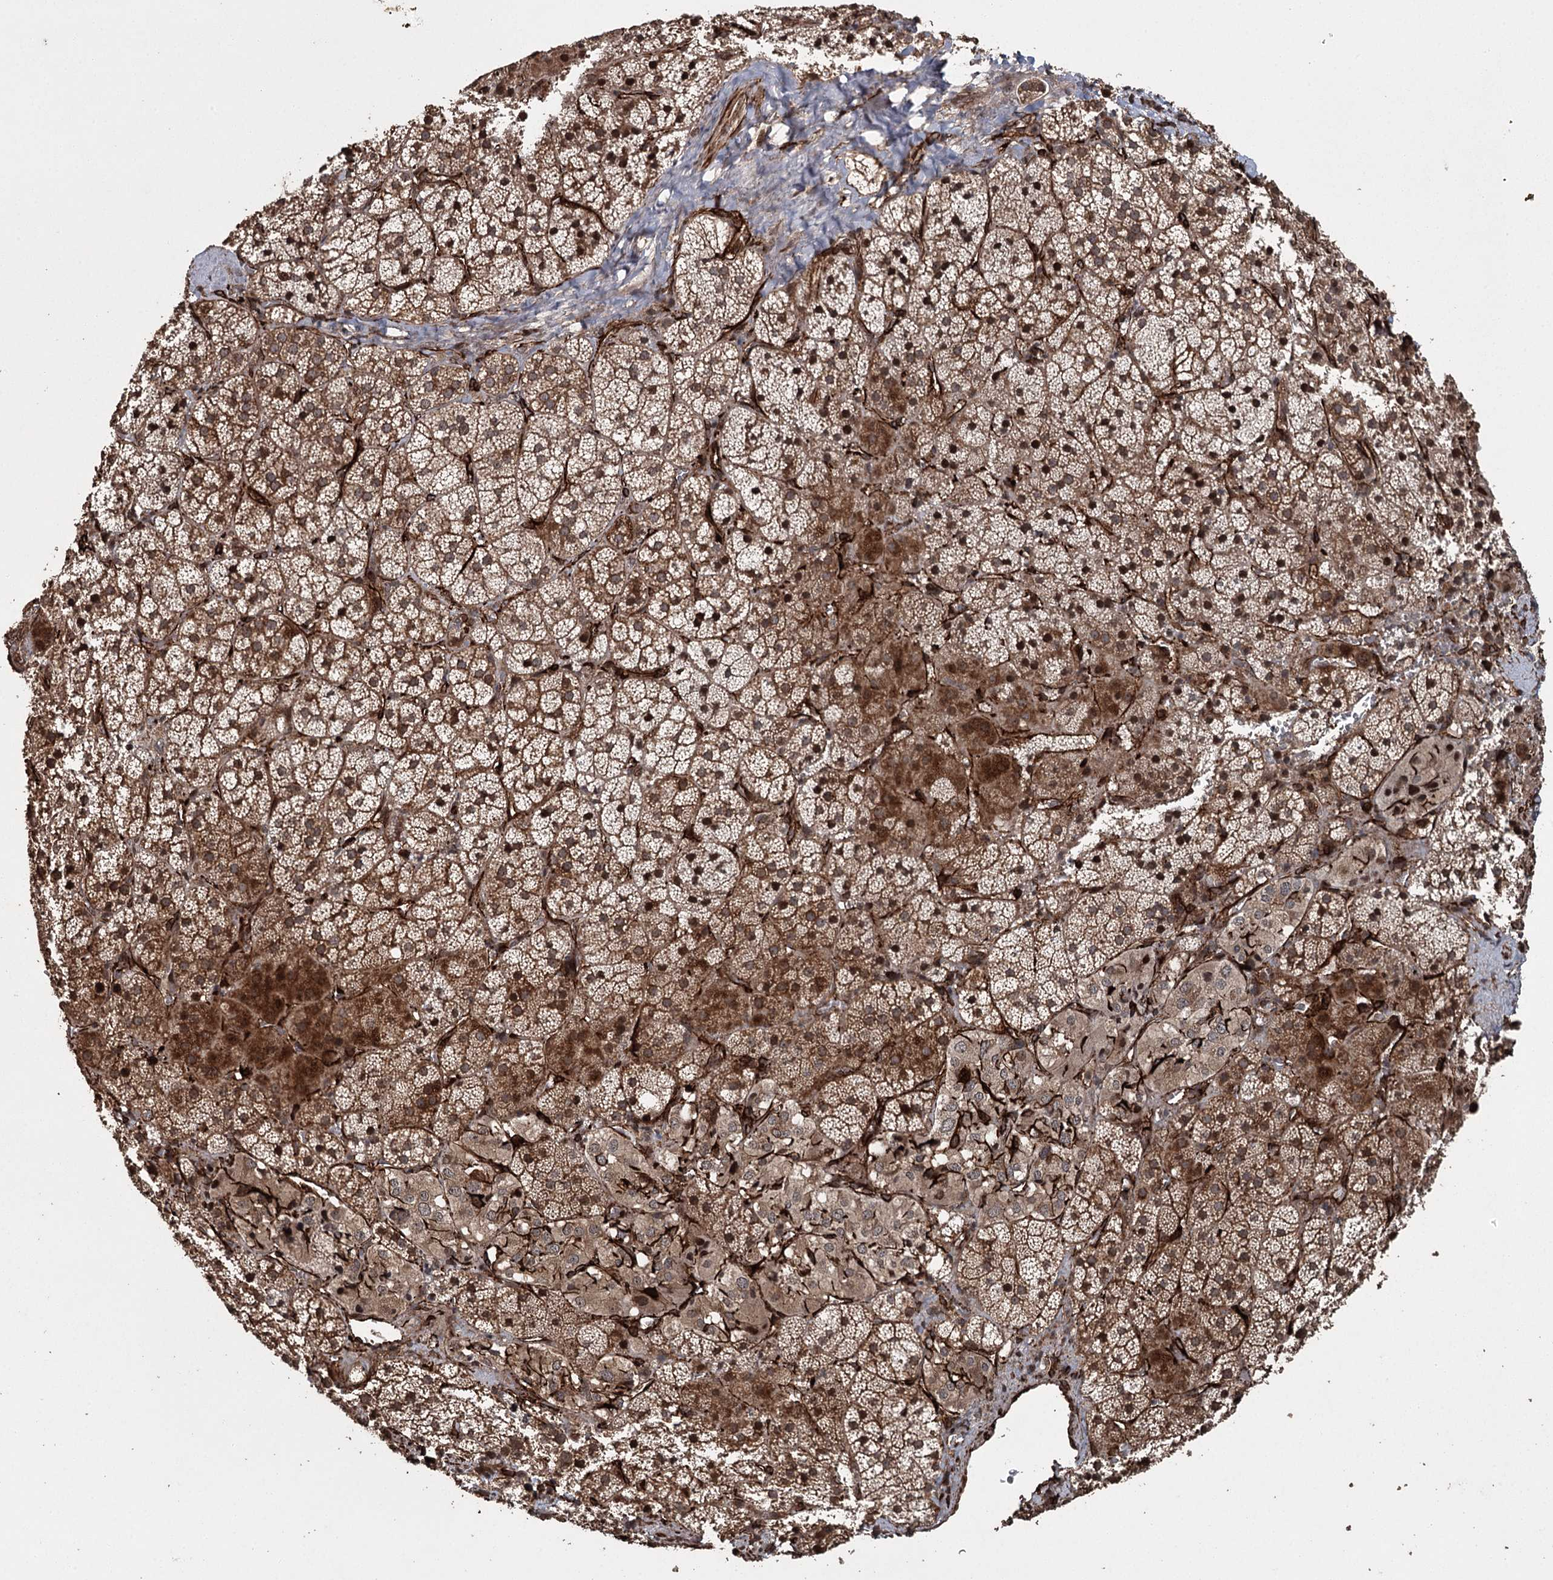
{"staining": {"intensity": "strong", "quantity": ">75%", "location": "cytoplasmic/membranous,nuclear"}, "tissue": "adrenal gland", "cell_type": "Glandular cells", "image_type": "normal", "snomed": [{"axis": "morphology", "description": "Normal tissue, NOS"}, {"axis": "topography", "description": "Adrenal gland"}], "caption": "Brown immunohistochemical staining in unremarkable human adrenal gland demonstrates strong cytoplasmic/membranous,nuclear staining in about >75% of glandular cells. (DAB = brown stain, brightfield microscopy at high magnification).", "gene": "RPAP3", "patient": {"sex": "female", "age": 44}}